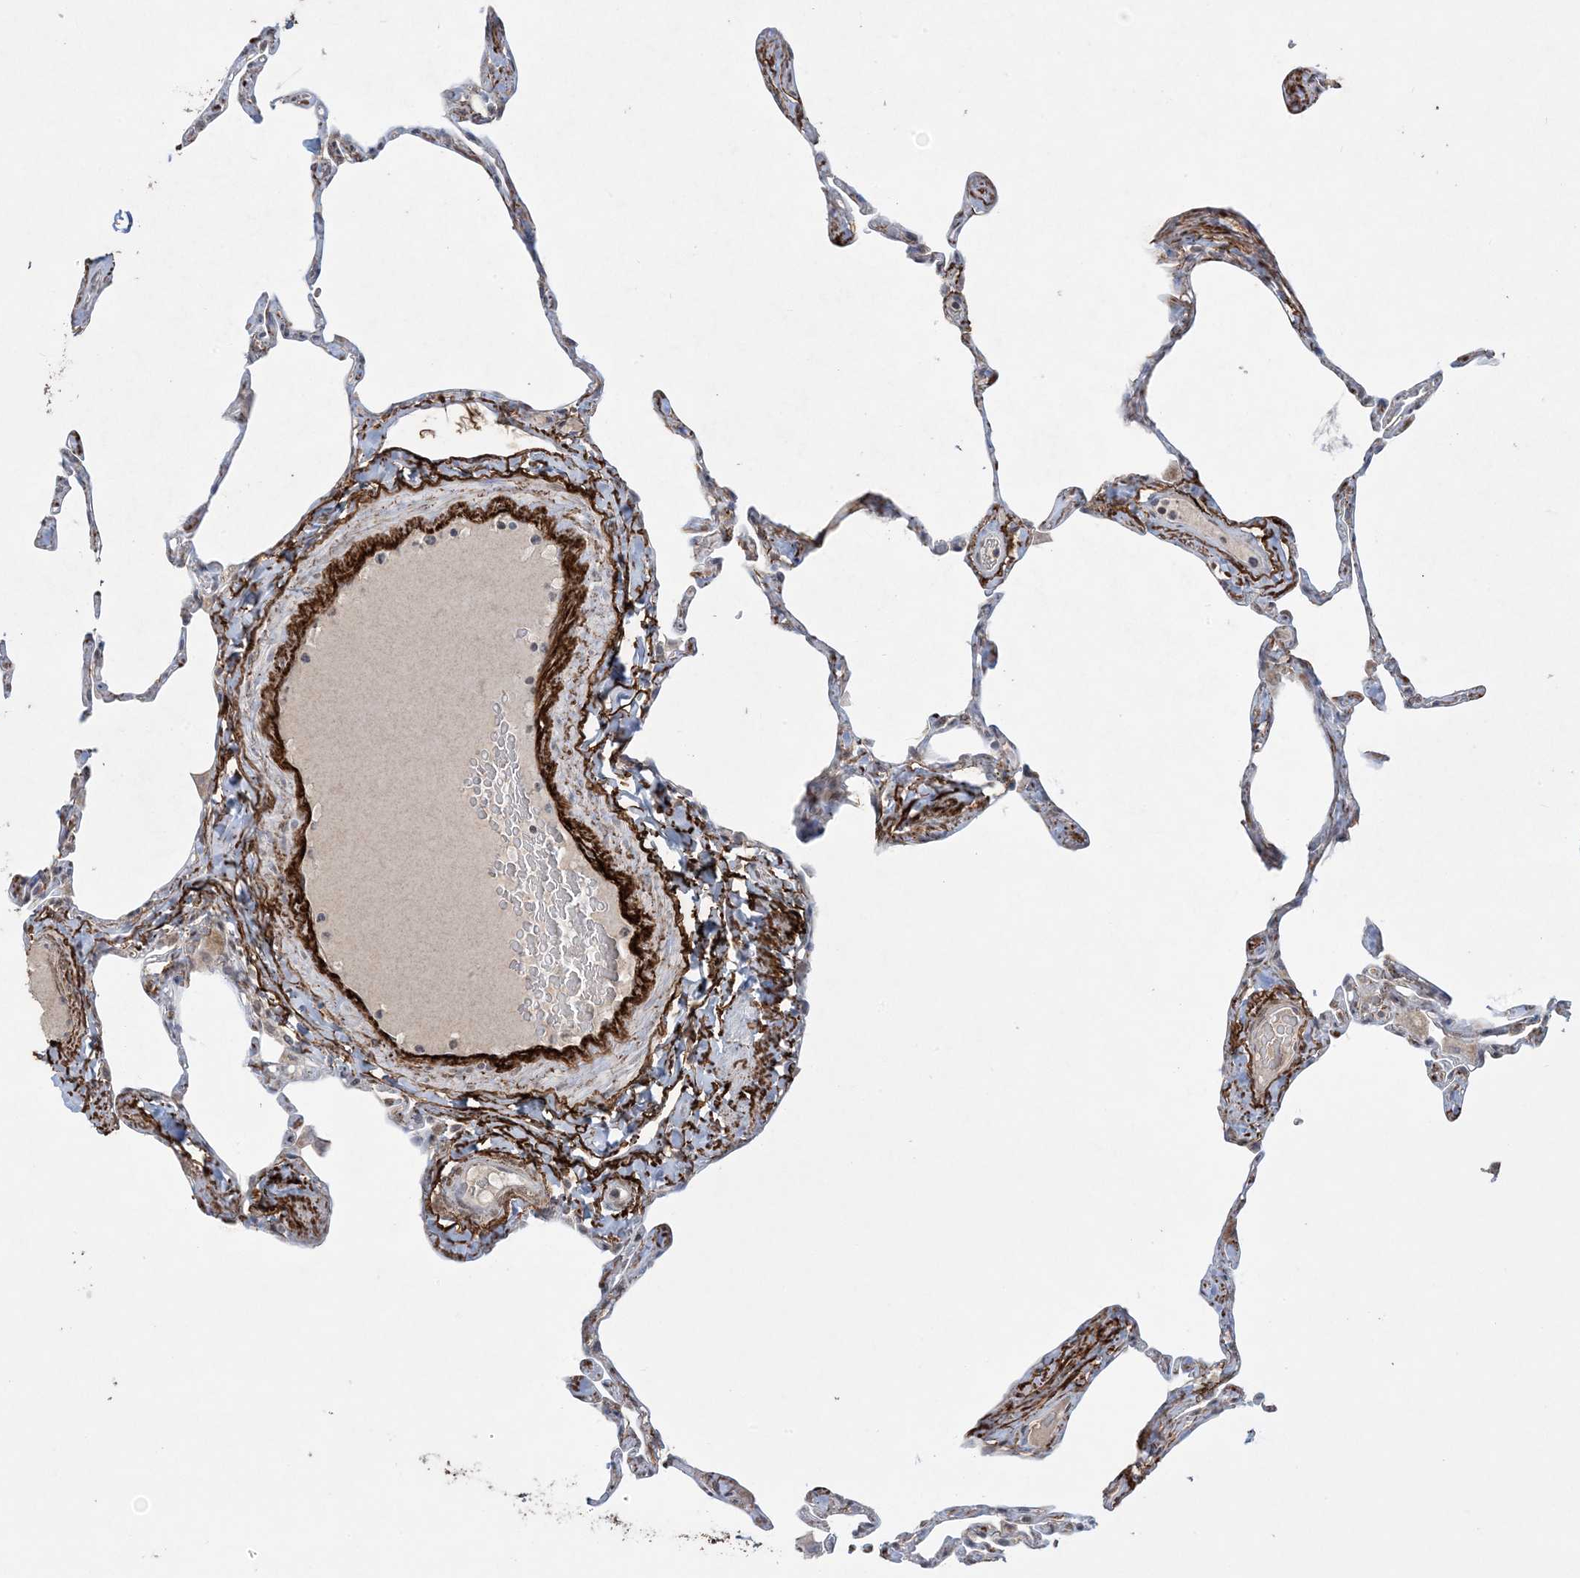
{"staining": {"intensity": "negative", "quantity": "none", "location": "none"}, "tissue": "lung", "cell_type": "Alveolar cells", "image_type": "normal", "snomed": [{"axis": "morphology", "description": "Normal tissue, NOS"}, {"axis": "topography", "description": "Lung"}], "caption": "DAB (3,3'-diaminobenzidine) immunohistochemical staining of unremarkable human lung displays no significant positivity in alveolar cells.", "gene": "XRN1", "patient": {"sex": "male", "age": 65}}